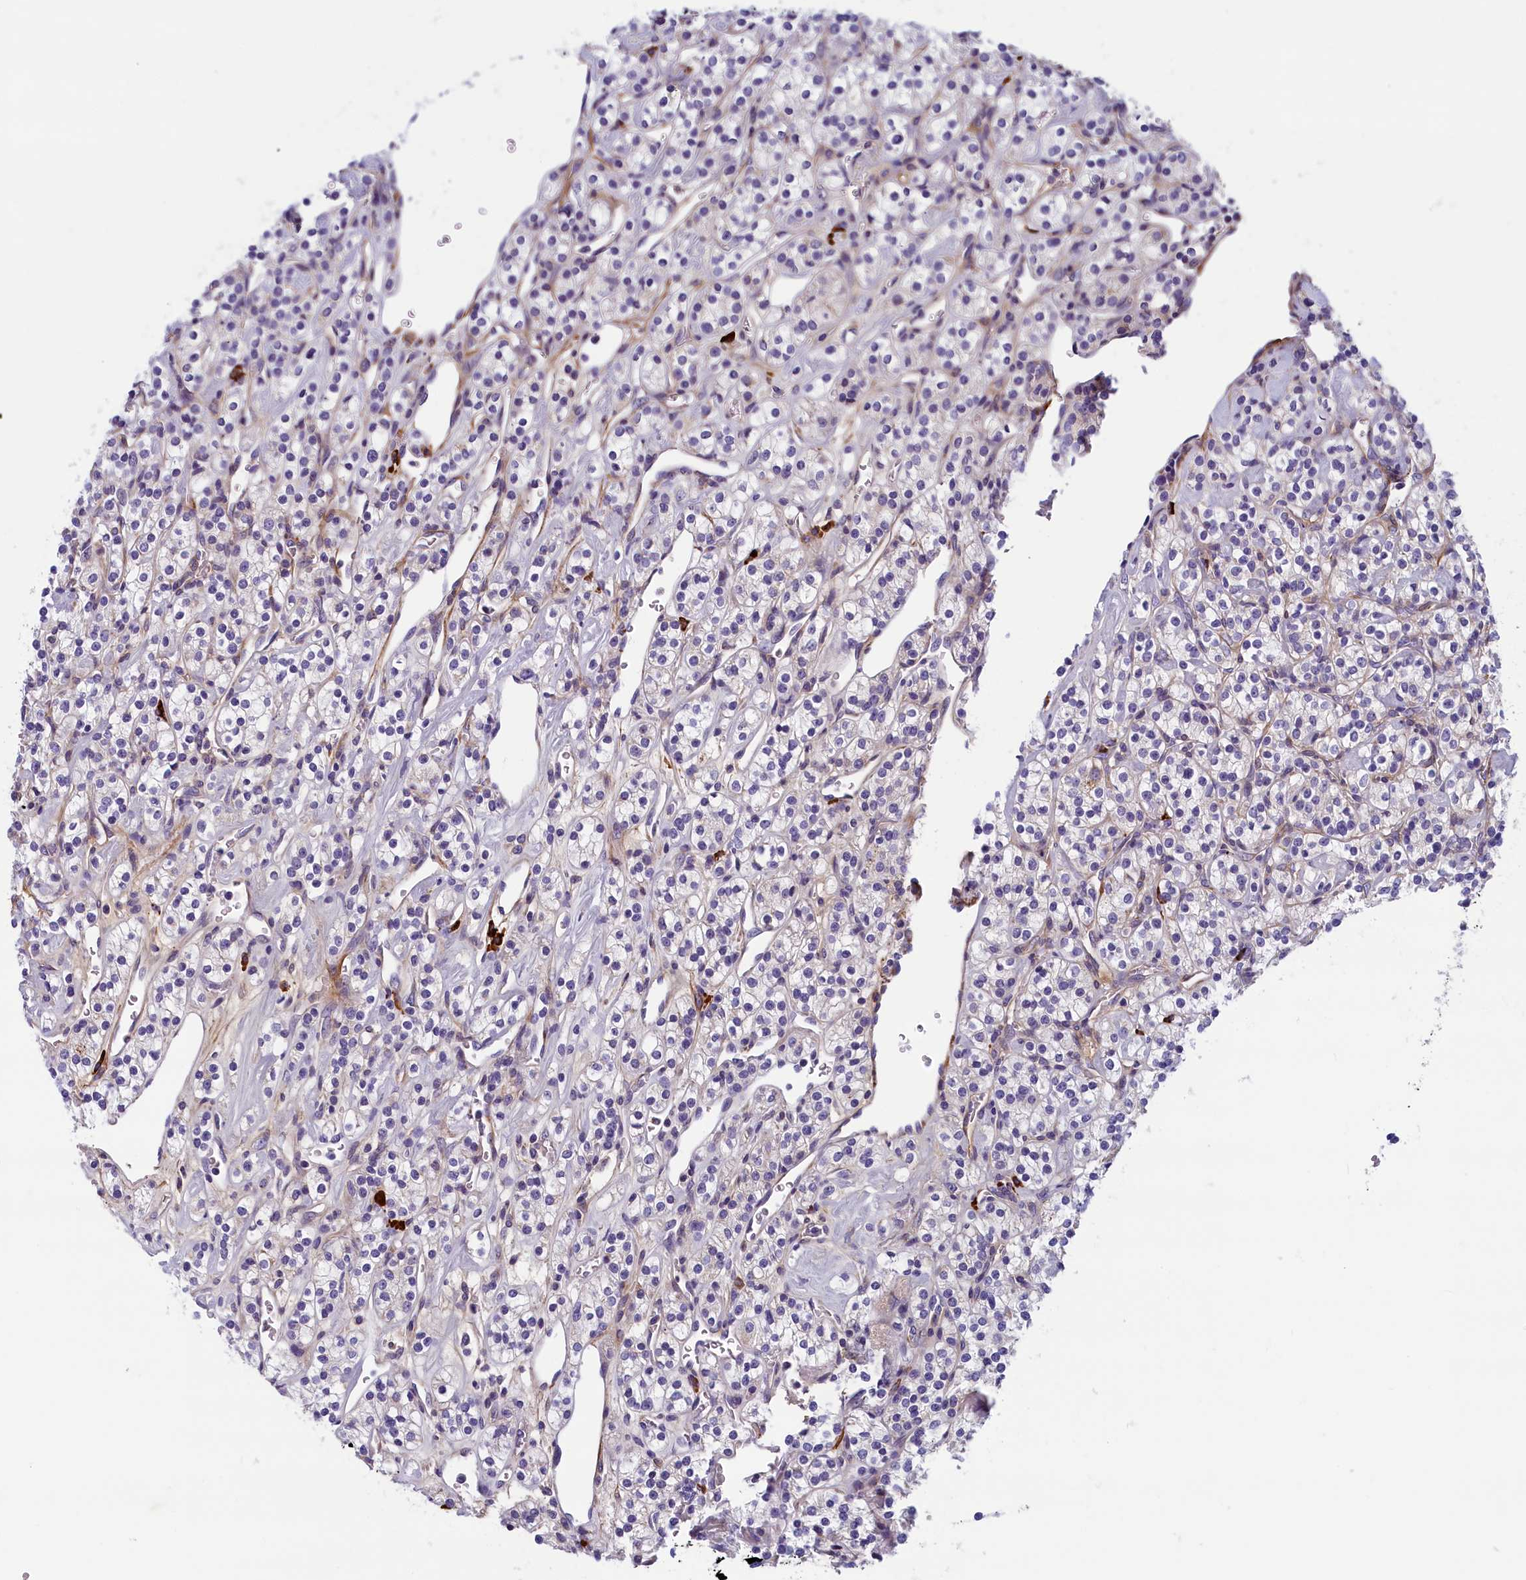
{"staining": {"intensity": "negative", "quantity": "none", "location": "none"}, "tissue": "renal cancer", "cell_type": "Tumor cells", "image_type": "cancer", "snomed": [{"axis": "morphology", "description": "Adenocarcinoma, NOS"}, {"axis": "topography", "description": "Kidney"}], "caption": "Immunohistochemical staining of renal adenocarcinoma reveals no significant expression in tumor cells.", "gene": "BCL2L13", "patient": {"sex": "male", "age": 77}}